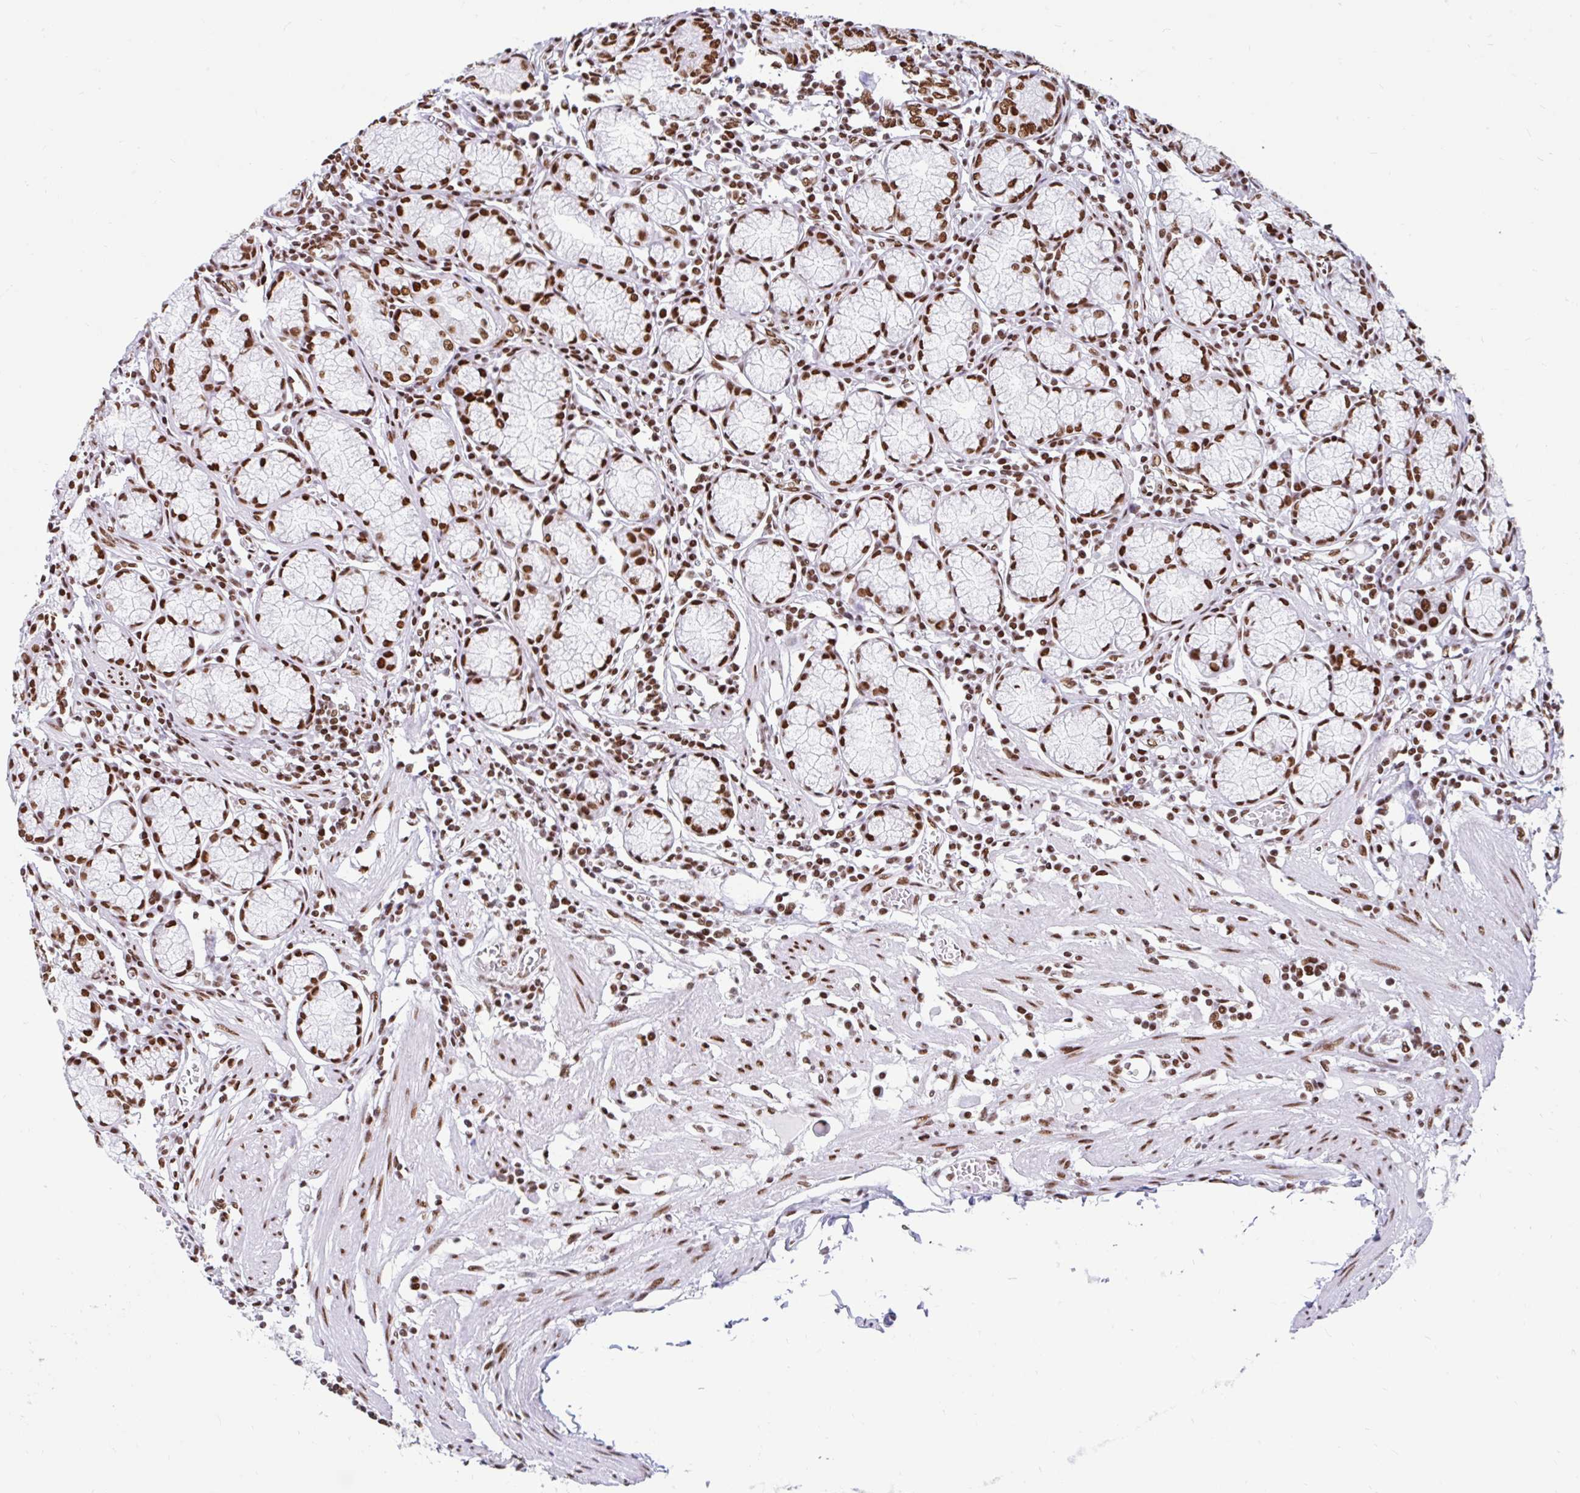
{"staining": {"intensity": "strong", "quantity": ">75%", "location": "nuclear"}, "tissue": "stomach", "cell_type": "Glandular cells", "image_type": "normal", "snomed": [{"axis": "morphology", "description": "Normal tissue, NOS"}, {"axis": "topography", "description": "Stomach"}], "caption": "Protein staining of unremarkable stomach reveals strong nuclear positivity in approximately >75% of glandular cells. The staining was performed using DAB (3,3'-diaminobenzidine) to visualize the protein expression in brown, while the nuclei were stained in blue with hematoxylin (Magnification: 20x).", "gene": "KHDRBS1", "patient": {"sex": "male", "age": 55}}